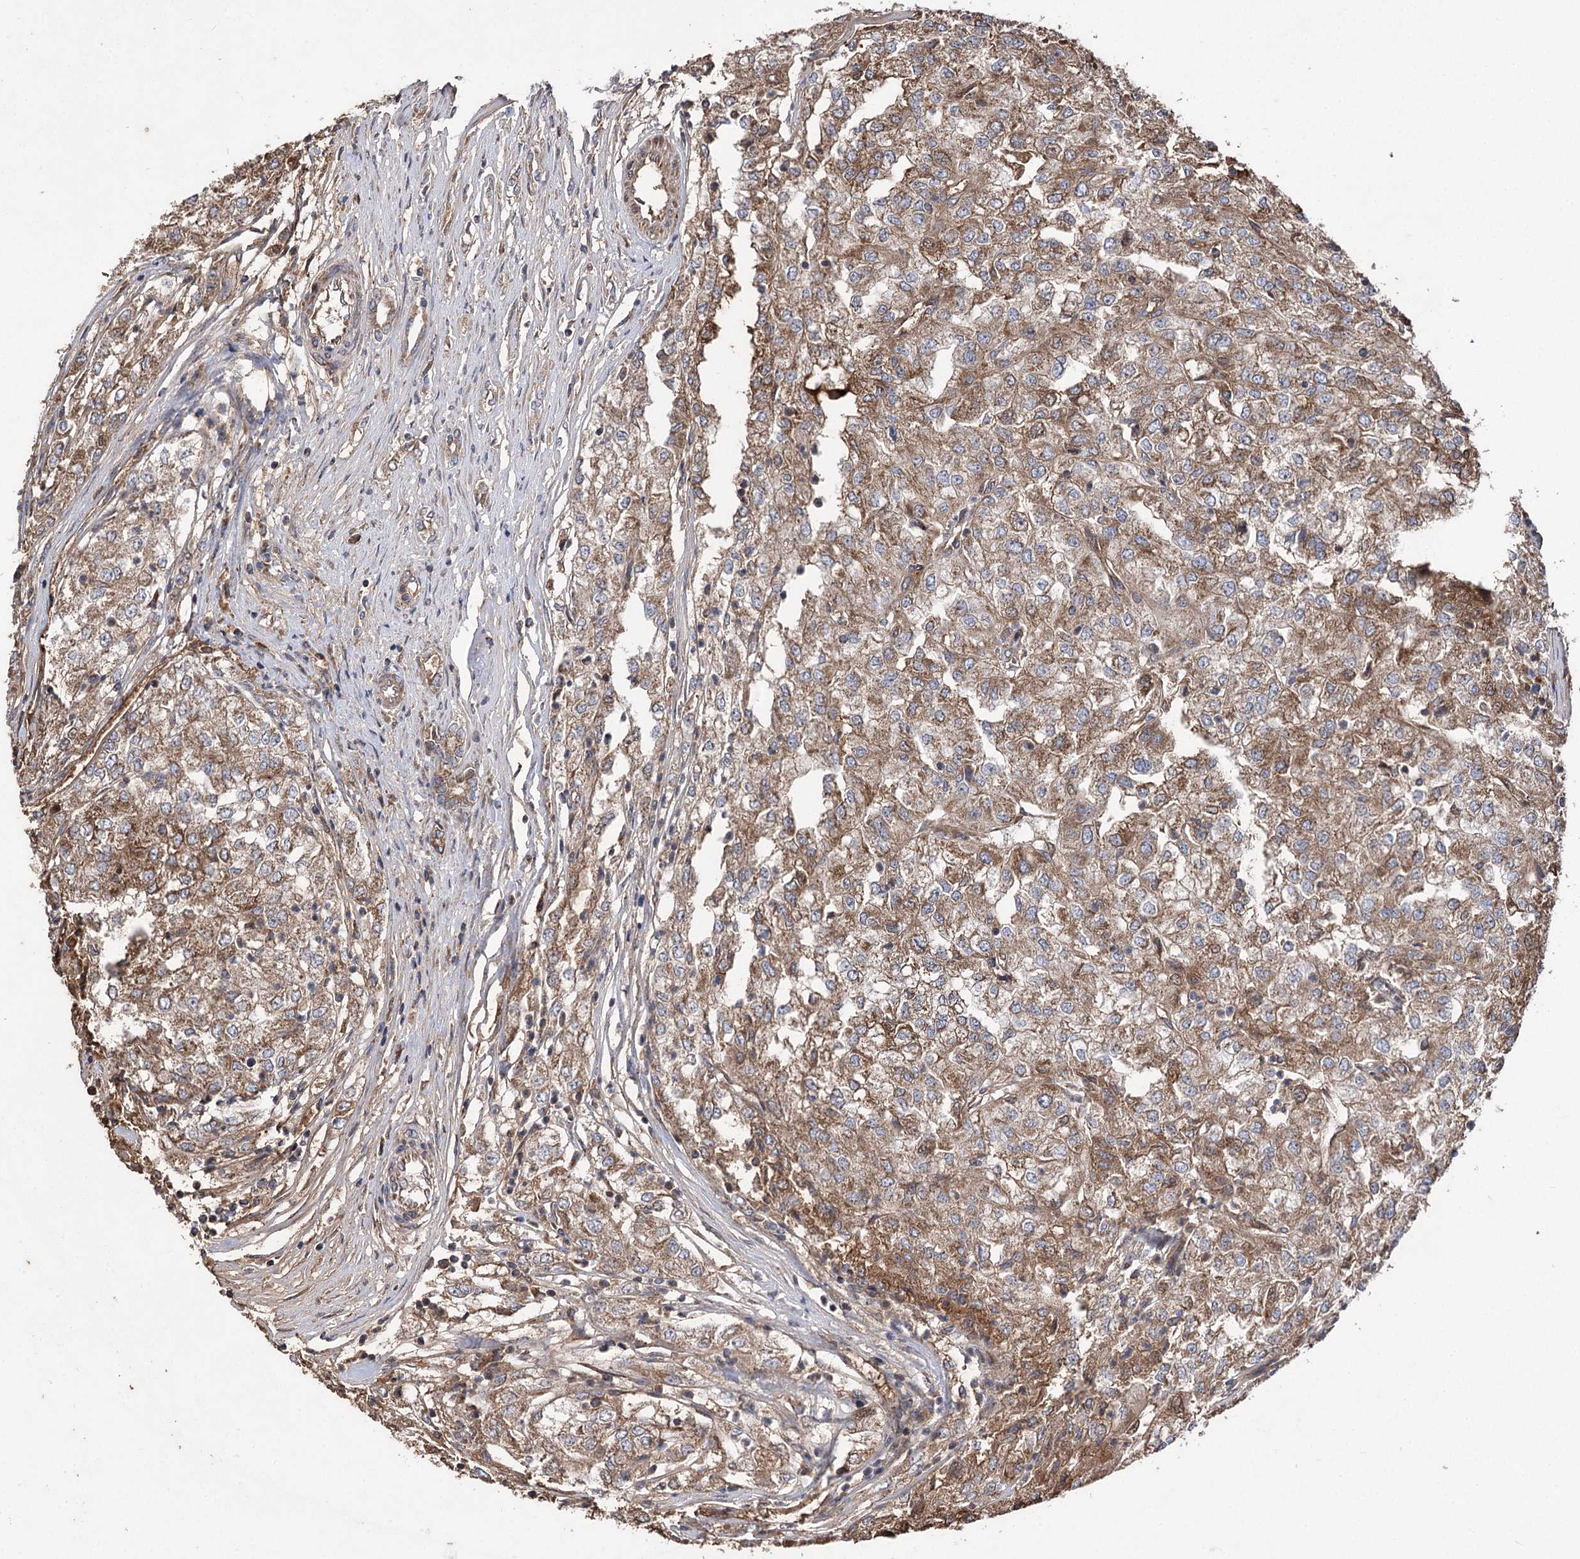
{"staining": {"intensity": "strong", "quantity": ">75%", "location": "cytoplasmic/membranous"}, "tissue": "renal cancer", "cell_type": "Tumor cells", "image_type": "cancer", "snomed": [{"axis": "morphology", "description": "Adenocarcinoma, NOS"}, {"axis": "topography", "description": "Kidney"}], "caption": "Human renal adenocarcinoma stained with a brown dye exhibits strong cytoplasmic/membranous positive positivity in approximately >75% of tumor cells.", "gene": "RASSF3", "patient": {"sex": "female", "age": 54}}